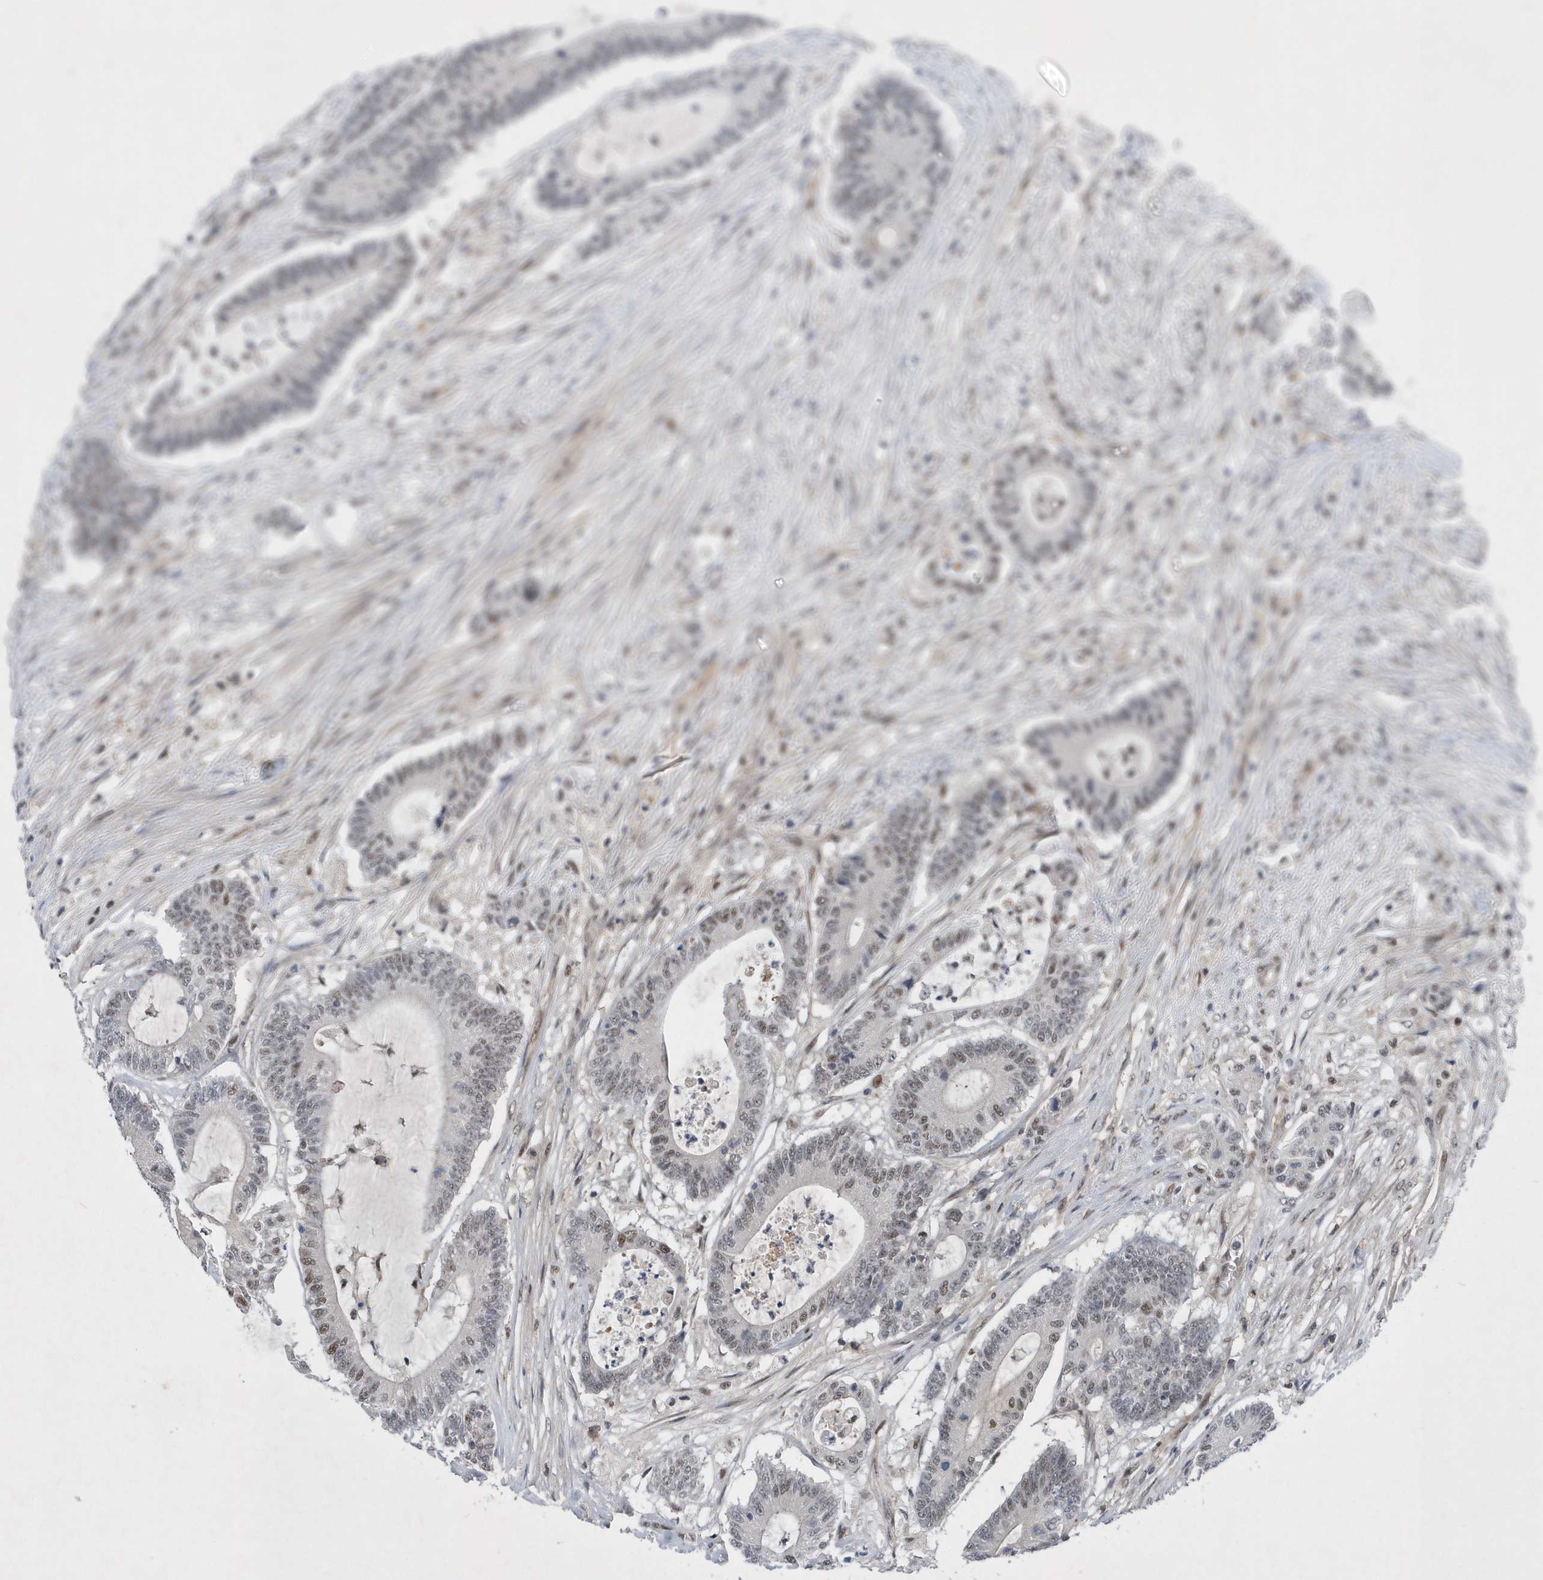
{"staining": {"intensity": "moderate", "quantity": "<25%", "location": "cytoplasmic/membranous,nuclear"}, "tissue": "colorectal cancer", "cell_type": "Tumor cells", "image_type": "cancer", "snomed": [{"axis": "morphology", "description": "Adenocarcinoma, NOS"}, {"axis": "topography", "description": "Colon"}], "caption": "Tumor cells display low levels of moderate cytoplasmic/membranous and nuclear positivity in approximately <25% of cells in colorectal cancer.", "gene": "FAM217A", "patient": {"sex": "female", "age": 84}}